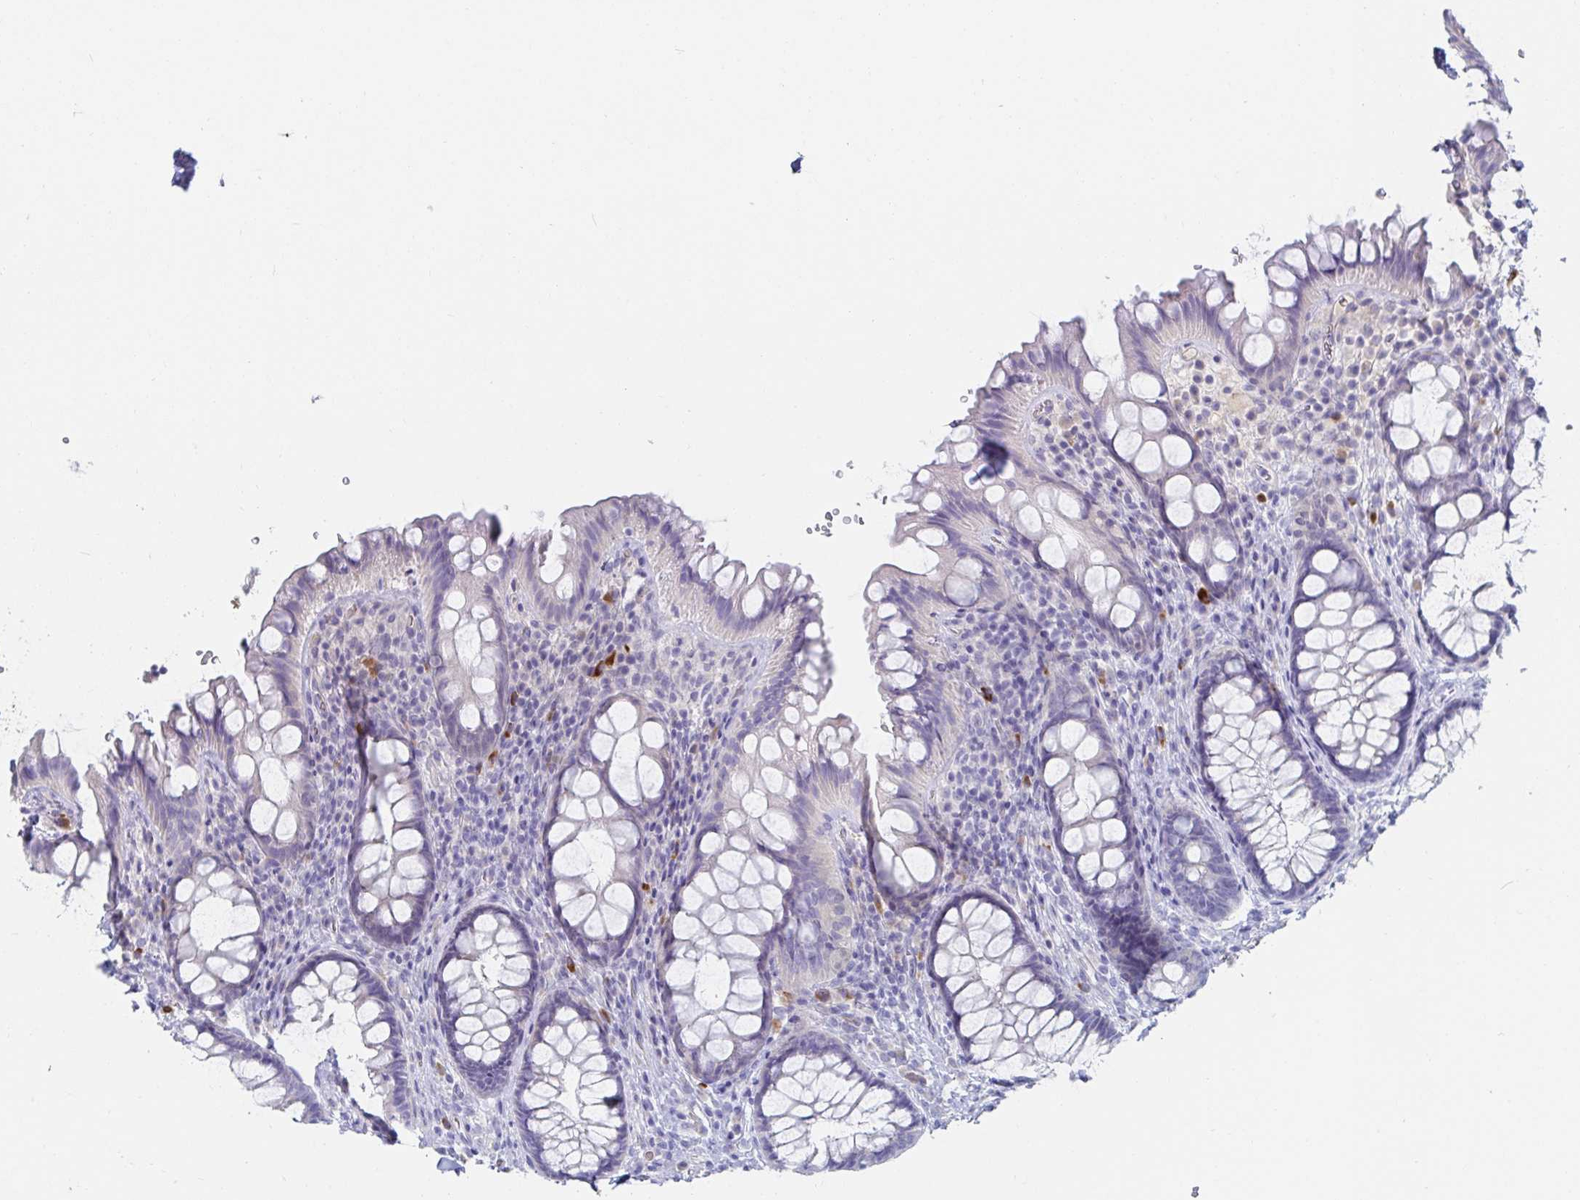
{"staining": {"intensity": "negative", "quantity": "none", "location": "none"}, "tissue": "rectum", "cell_type": "Glandular cells", "image_type": "normal", "snomed": [{"axis": "morphology", "description": "Normal tissue, NOS"}, {"axis": "topography", "description": "Rectum"}, {"axis": "topography", "description": "Peripheral nerve tissue"}], "caption": "Immunohistochemistry histopathology image of benign human rectum stained for a protein (brown), which demonstrates no positivity in glandular cells. (Stains: DAB (3,3'-diaminobenzidine) immunohistochemistry with hematoxylin counter stain, Microscopy: brightfield microscopy at high magnification).", "gene": "C4orf17", "patient": {"sex": "female", "age": 69}}